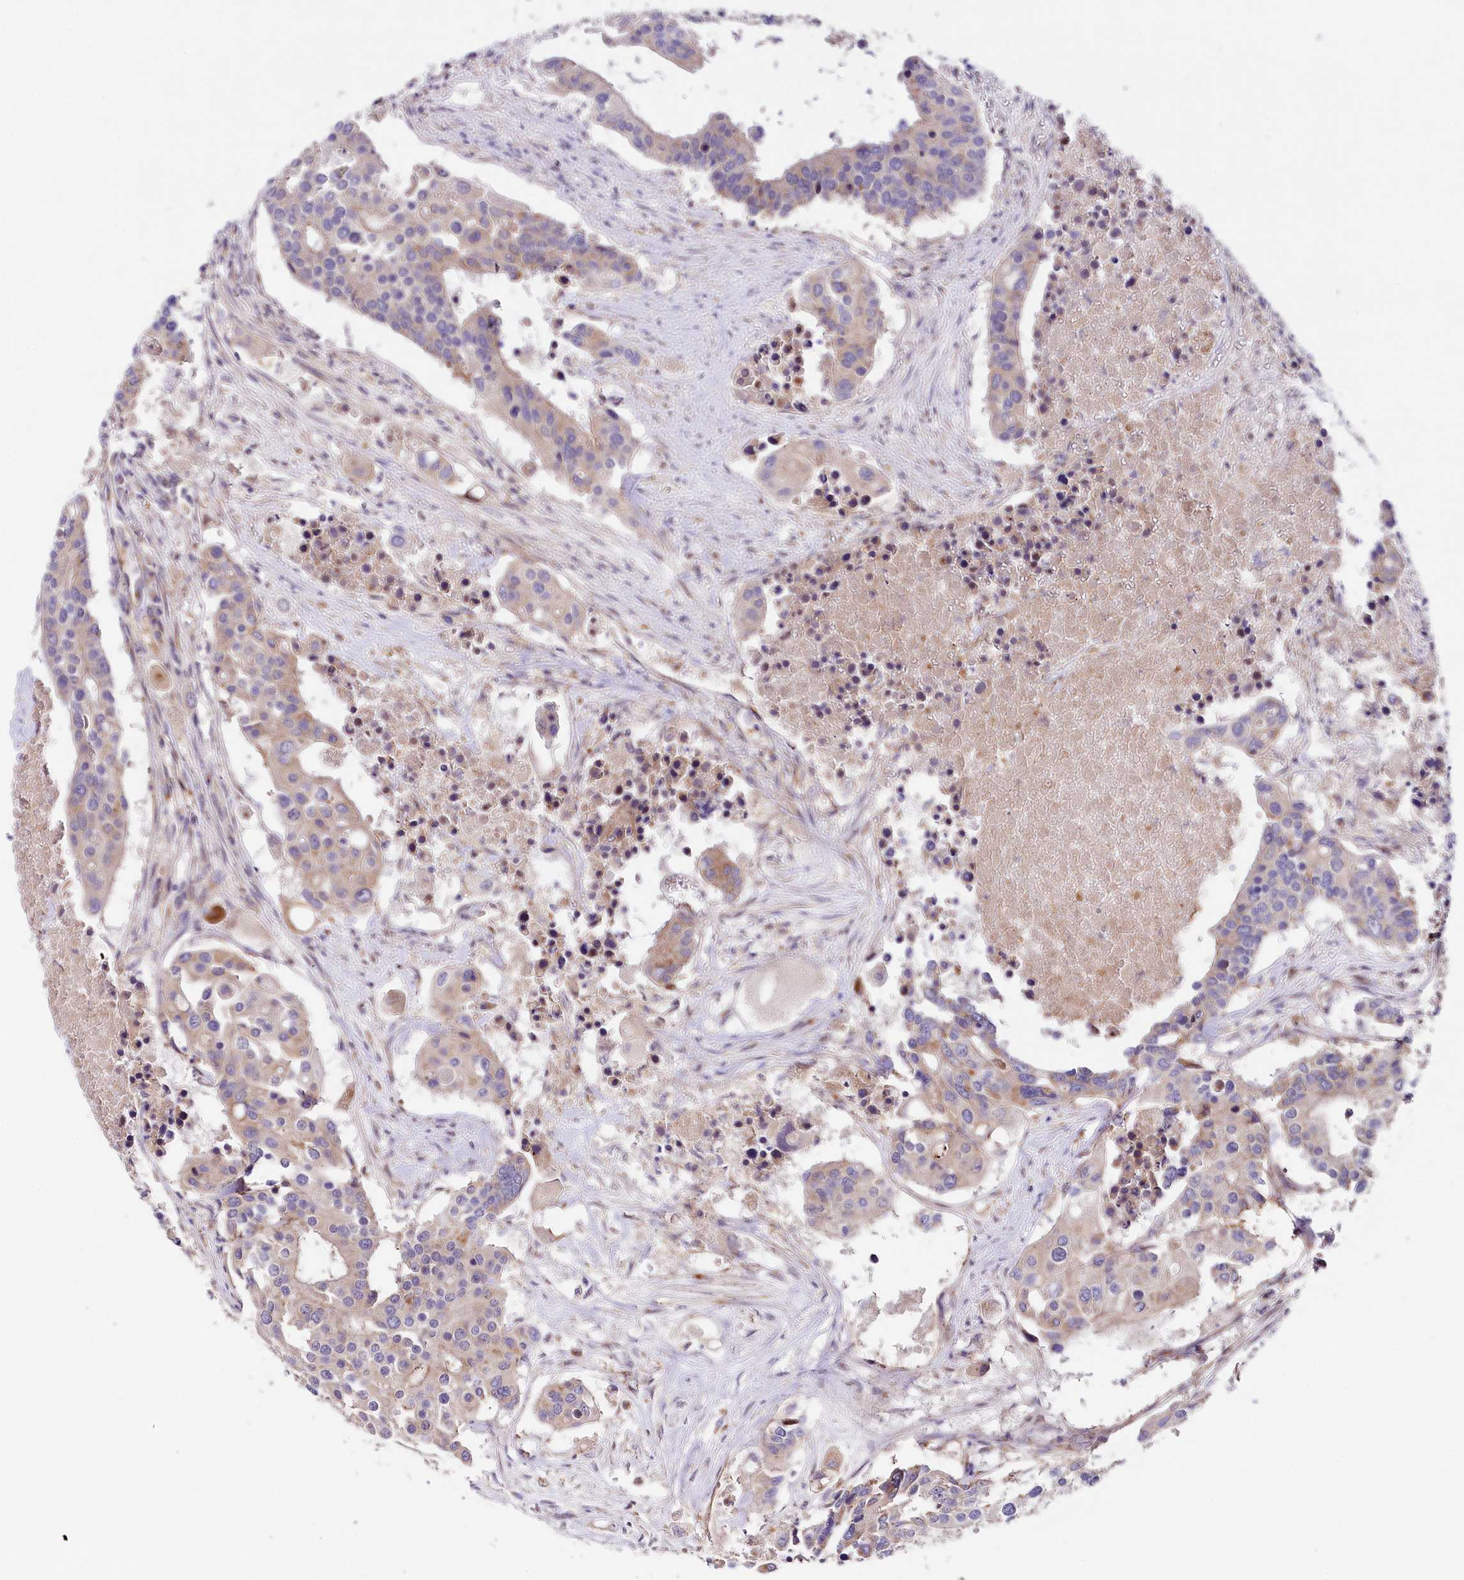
{"staining": {"intensity": "weak", "quantity": "25%-75%", "location": "cytoplasmic/membranous"}, "tissue": "colorectal cancer", "cell_type": "Tumor cells", "image_type": "cancer", "snomed": [{"axis": "morphology", "description": "Adenocarcinoma, NOS"}, {"axis": "topography", "description": "Colon"}], "caption": "Tumor cells reveal weak cytoplasmic/membranous staining in about 25%-75% of cells in colorectal cancer. (DAB (3,3'-diaminobenzidine) IHC, brown staining for protein, blue staining for nuclei).", "gene": "STX6", "patient": {"sex": "male", "age": 77}}